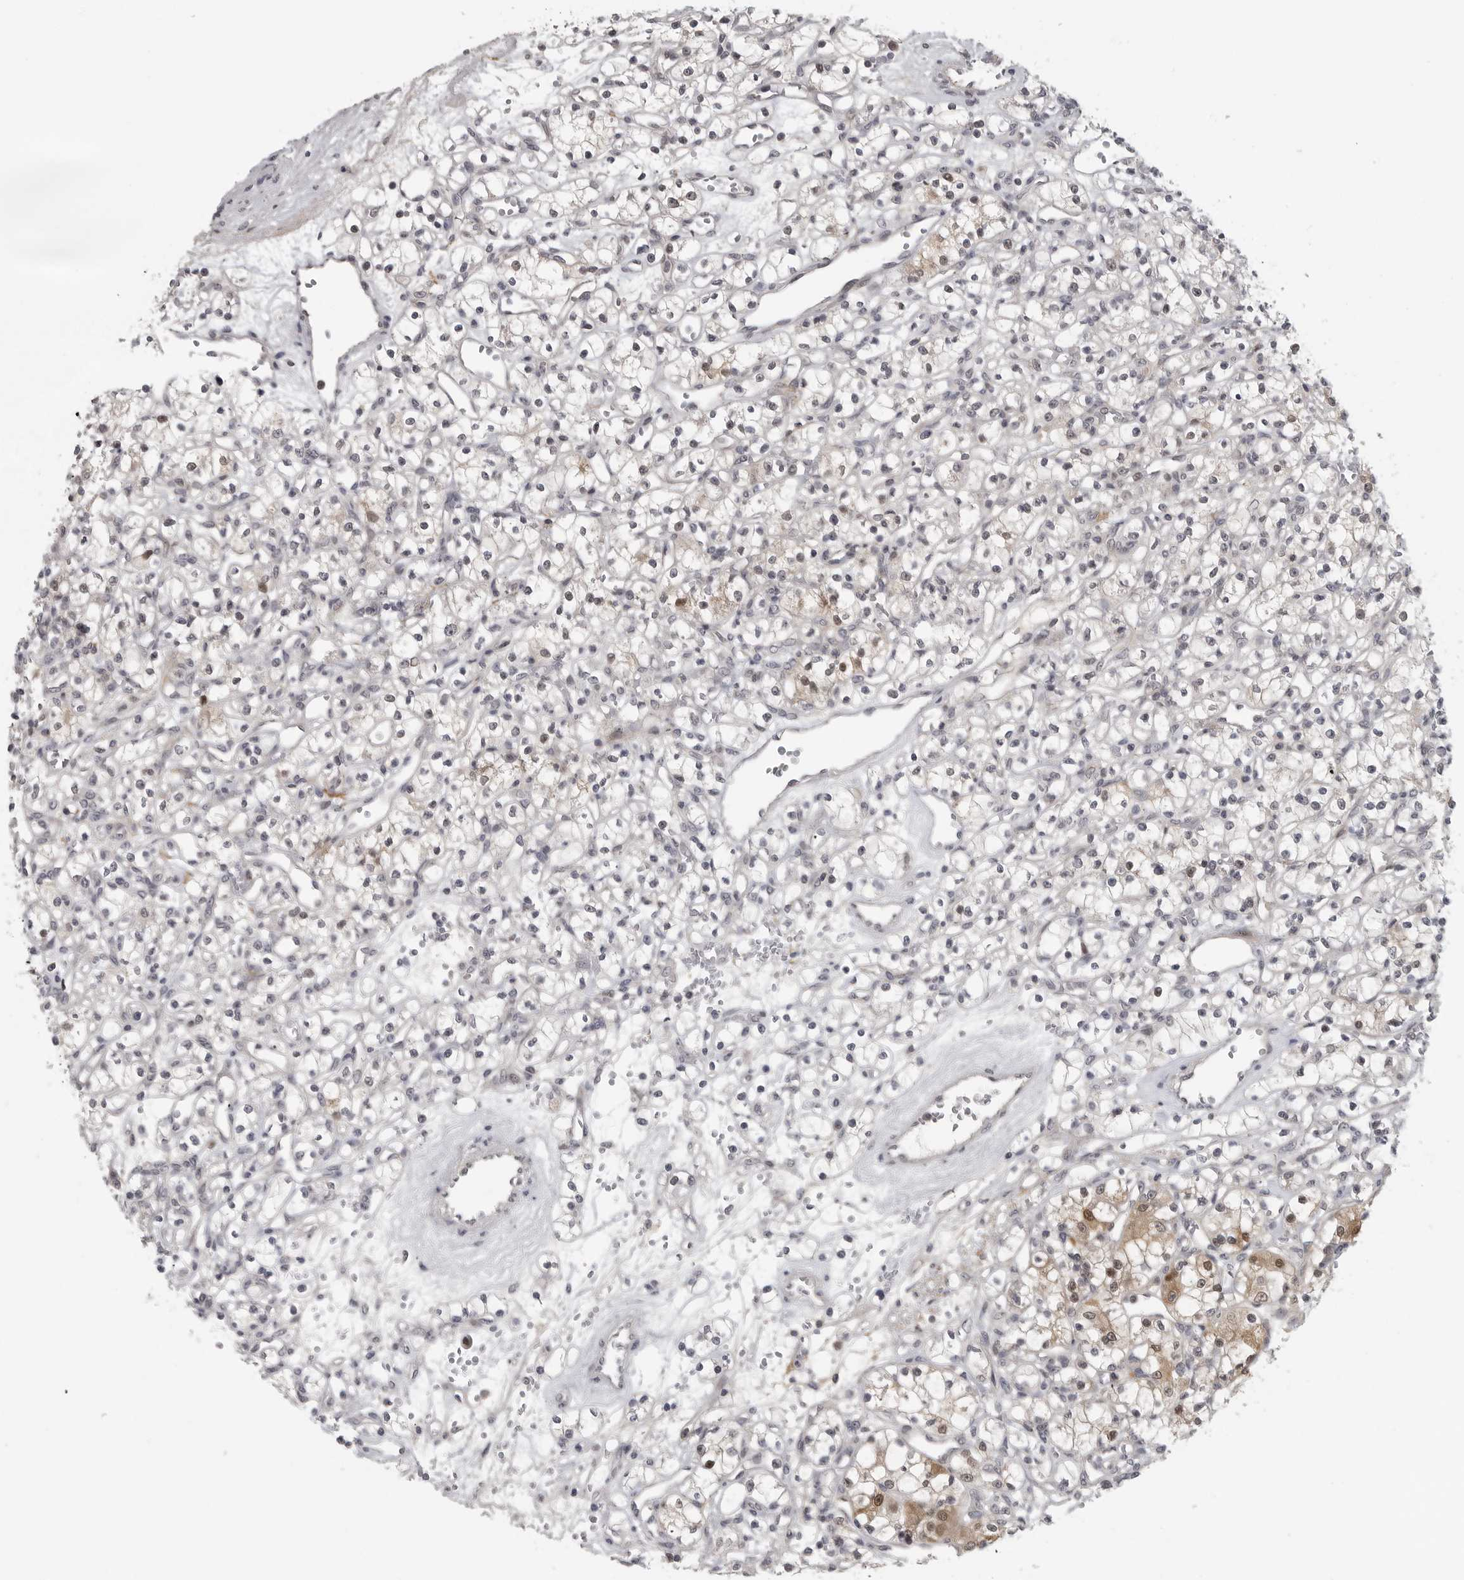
{"staining": {"intensity": "moderate", "quantity": "25%-75%", "location": "cytoplasmic/membranous,nuclear"}, "tissue": "renal cancer", "cell_type": "Tumor cells", "image_type": "cancer", "snomed": [{"axis": "morphology", "description": "Adenocarcinoma, NOS"}, {"axis": "topography", "description": "Kidney"}], "caption": "Renal cancer stained with a protein marker displays moderate staining in tumor cells.", "gene": "UROD", "patient": {"sex": "female", "age": 59}}